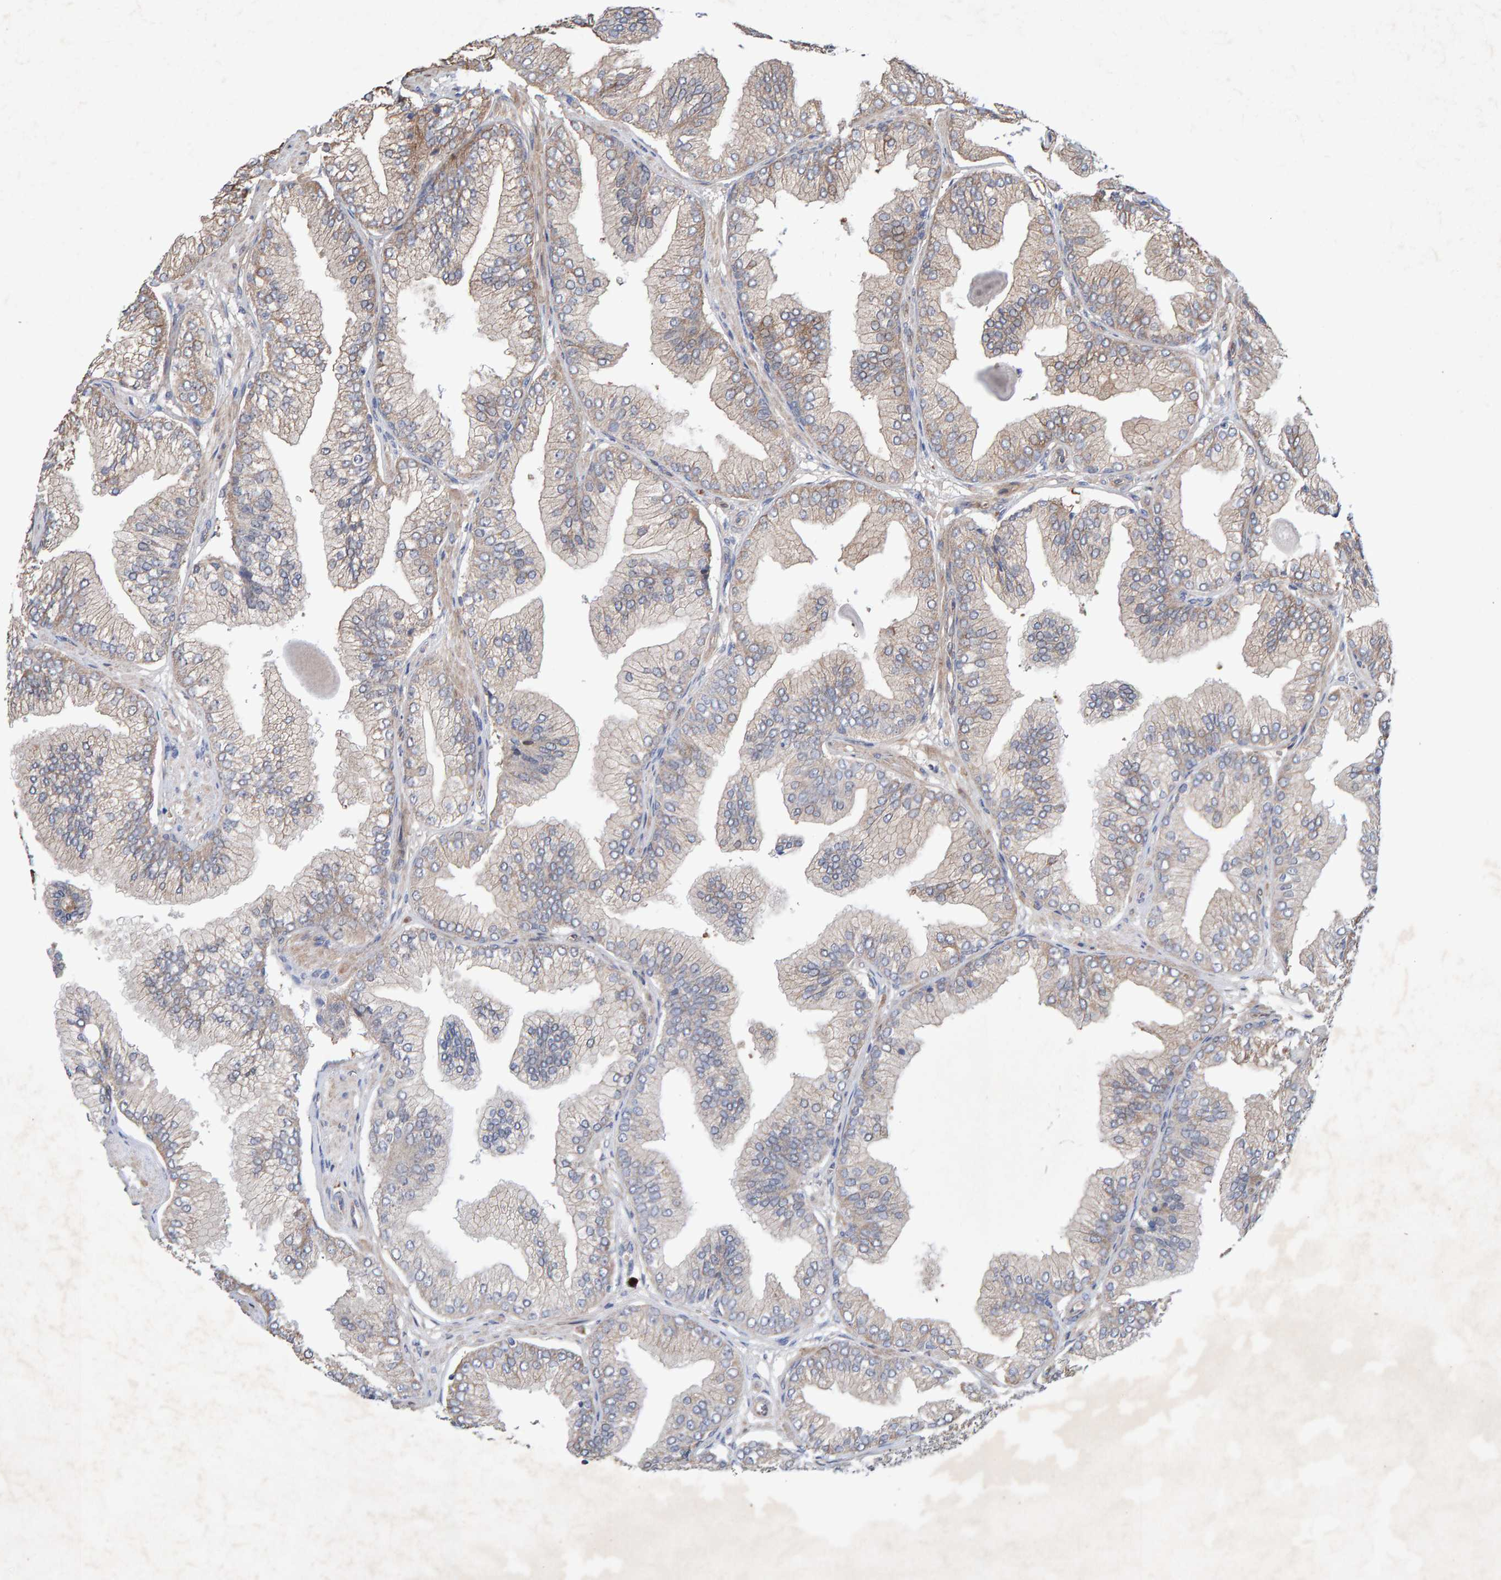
{"staining": {"intensity": "weak", "quantity": "<25%", "location": "cytoplasmic/membranous"}, "tissue": "prostate cancer", "cell_type": "Tumor cells", "image_type": "cancer", "snomed": [{"axis": "morphology", "description": "Adenocarcinoma, Low grade"}, {"axis": "topography", "description": "Prostate"}], "caption": "A micrograph of prostate cancer stained for a protein shows no brown staining in tumor cells.", "gene": "LRSAM1", "patient": {"sex": "male", "age": 52}}